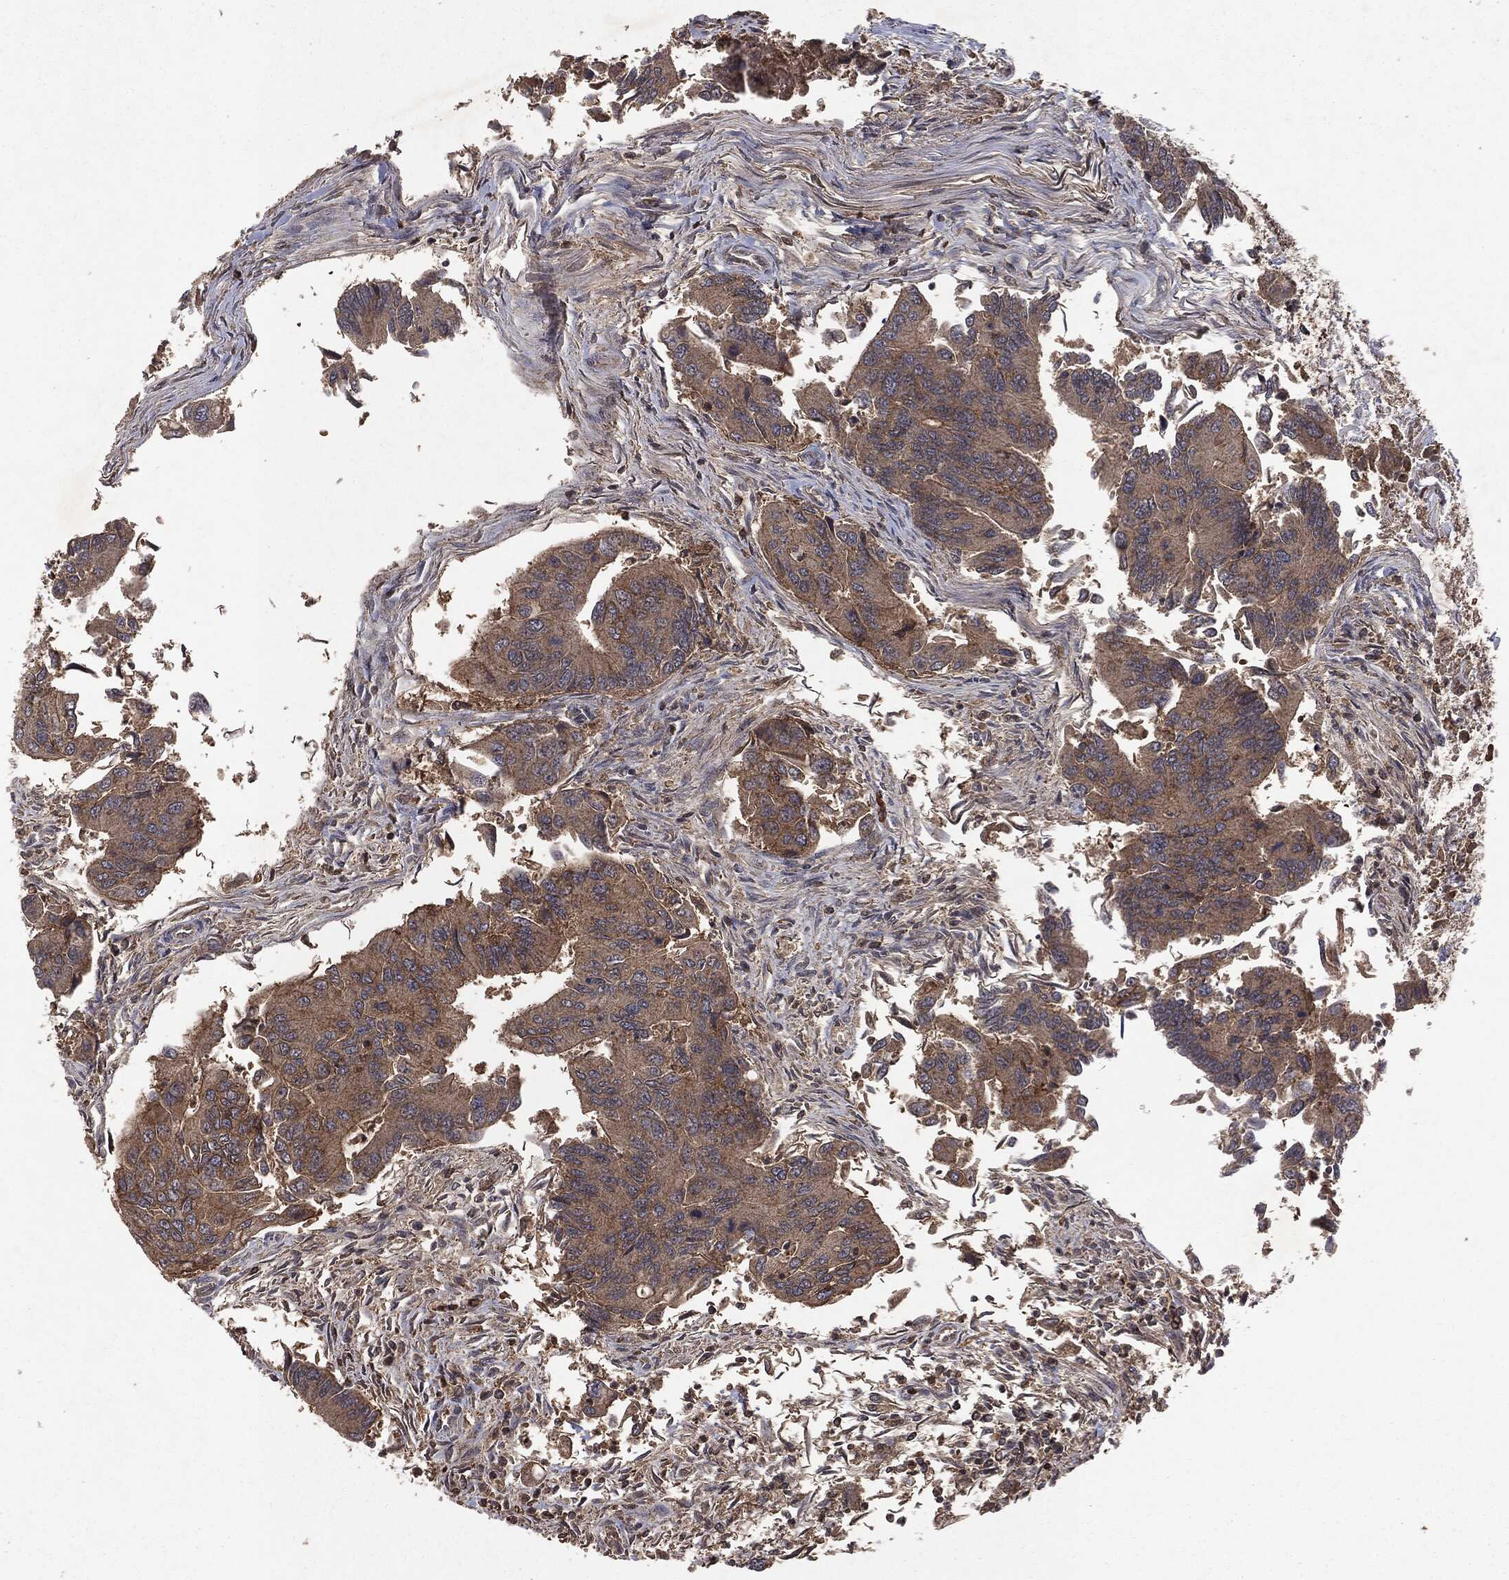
{"staining": {"intensity": "weak", "quantity": ">75%", "location": "cytoplasmic/membranous"}, "tissue": "colorectal cancer", "cell_type": "Tumor cells", "image_type": "cancer", "snomed": [{"axis": "morphology", "description": "Adenocarcinoma, NOS"}, {"axis": "topography", "description": "Colon"}], "caption": "Approximately >75% of tumor cells in human colorectal cancer reveal weak cytoplasmic/membranous protein staining as visualized by brown immunohistochemical staining.", "gene": "MTOR", "patient": {"sex": "female", "age": 67}}